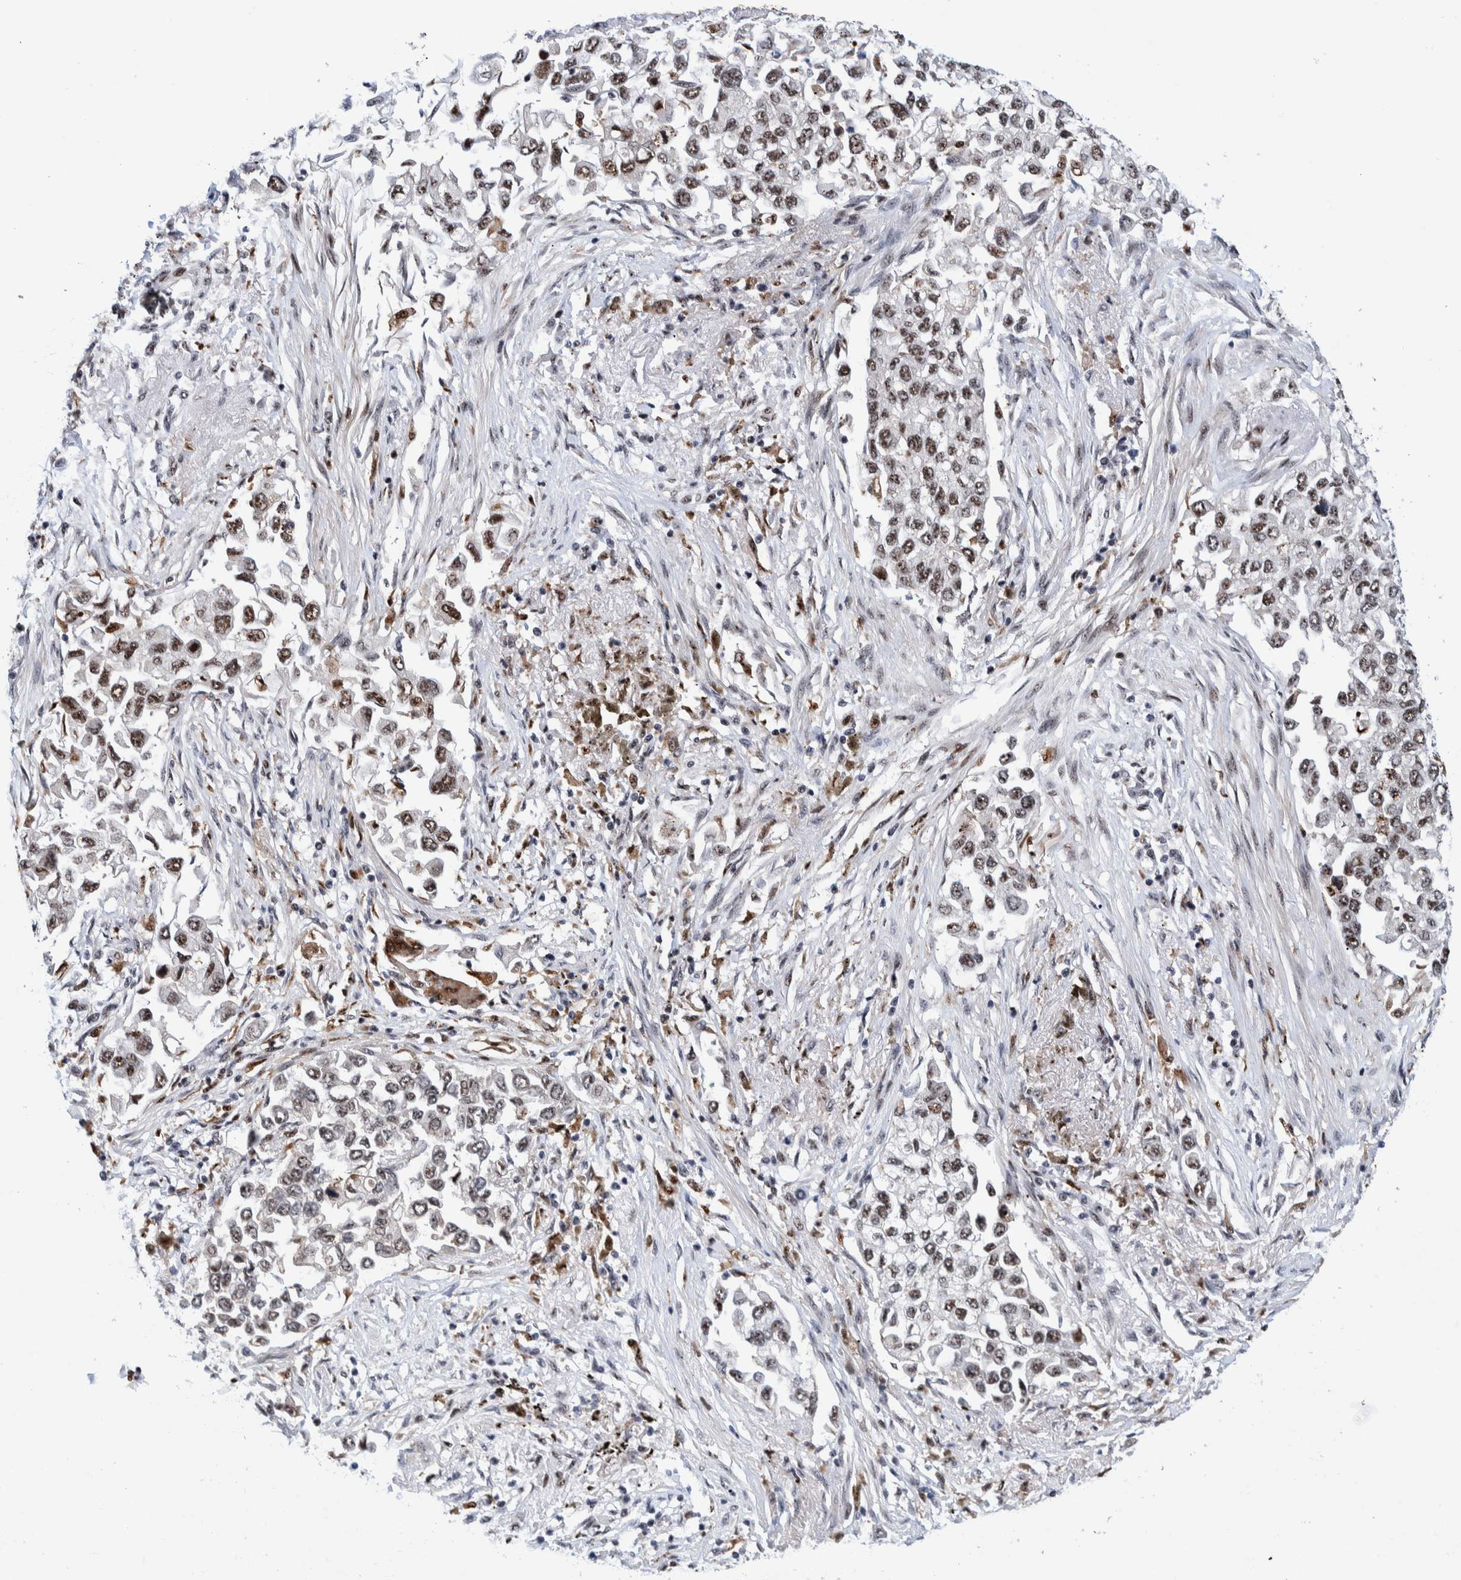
{"staining": {"intensity": "moderate", "quantity": ">75%", "location": "nuclear"}, "tissue": "lung cancer", "cell_type": "Tumor cells", "image_type": "cancer", "snomed": [{"axis": "morphology", "description": "Inflammation, NOS"}, {"axis": "morphology", "description": "Adenocarcinoma, NOS"}, {"axis": "topography", "description": "Lung"}], "caption": "IHC (DAB (3,3'-diaminobenzidine)) staining of human lung cancer (adenocarcinoma) displays moderate nuclear protein staining in approximately >75% of tumor cells.", "gene": "EFTUD2", "patient": {"sex": "male", "age": 63}}